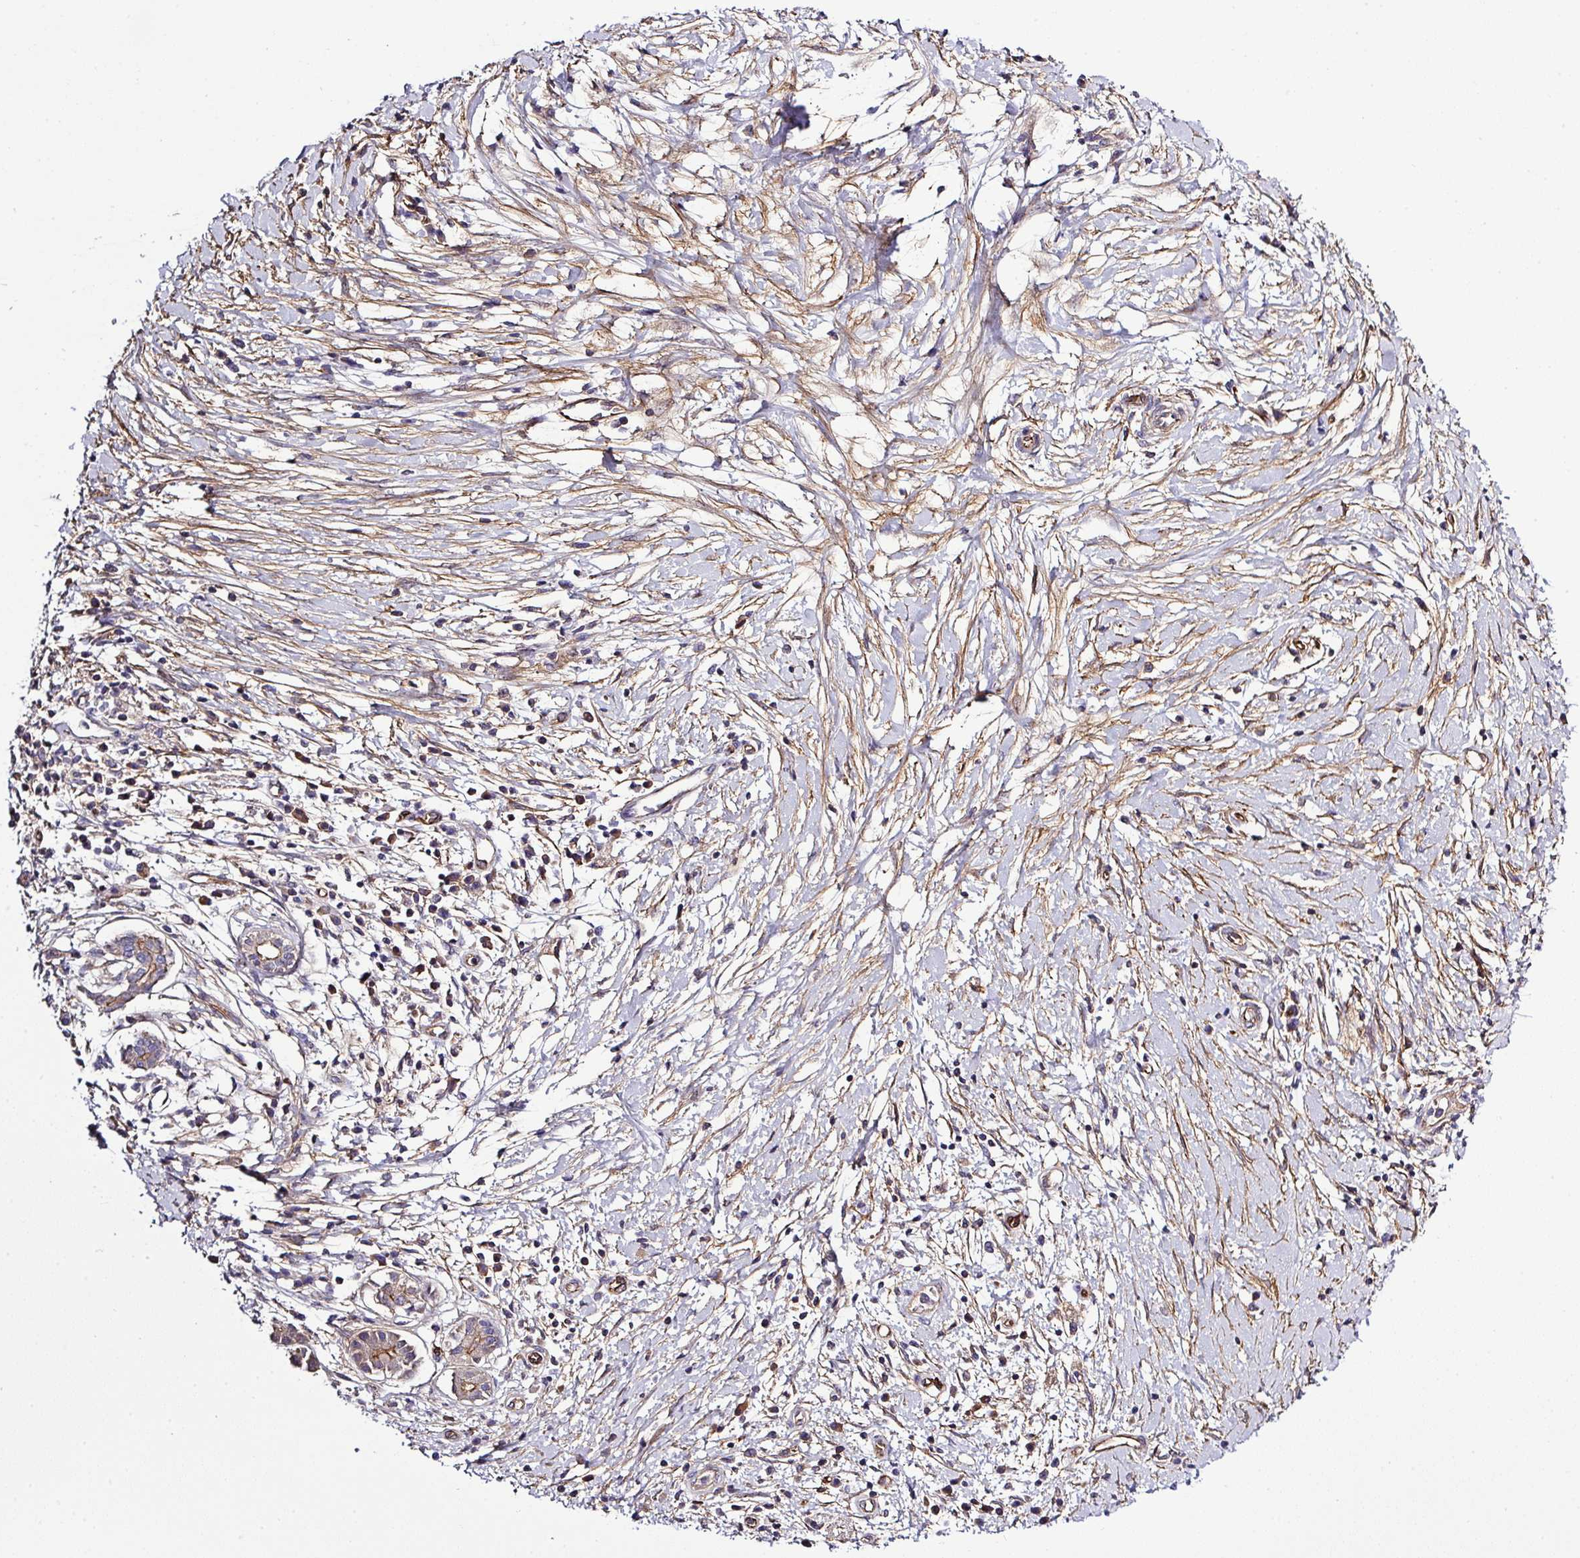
{"staining": {"intensity": "moderate", "quantity": ">75%", "location": "cytoplasmic/membranous"}, "tissue": "pancreatic cancer", "cell_type": "Tumor cells", "image_type": "cancer", "snomed": [{"axis": "morphology", "description": "Adenocarcinoma, NOS"}, {"axis": "topography", "description": "Pancreas"}], "caption": "Brown immunohistochemical staining in pancreatic adenocarcinoma demonstrates moderate cytoplasmic/membranous staining in about >75% of tumor cells.", "gene": "PARD6A", "patient": {"sex": "male", "age": 68}}